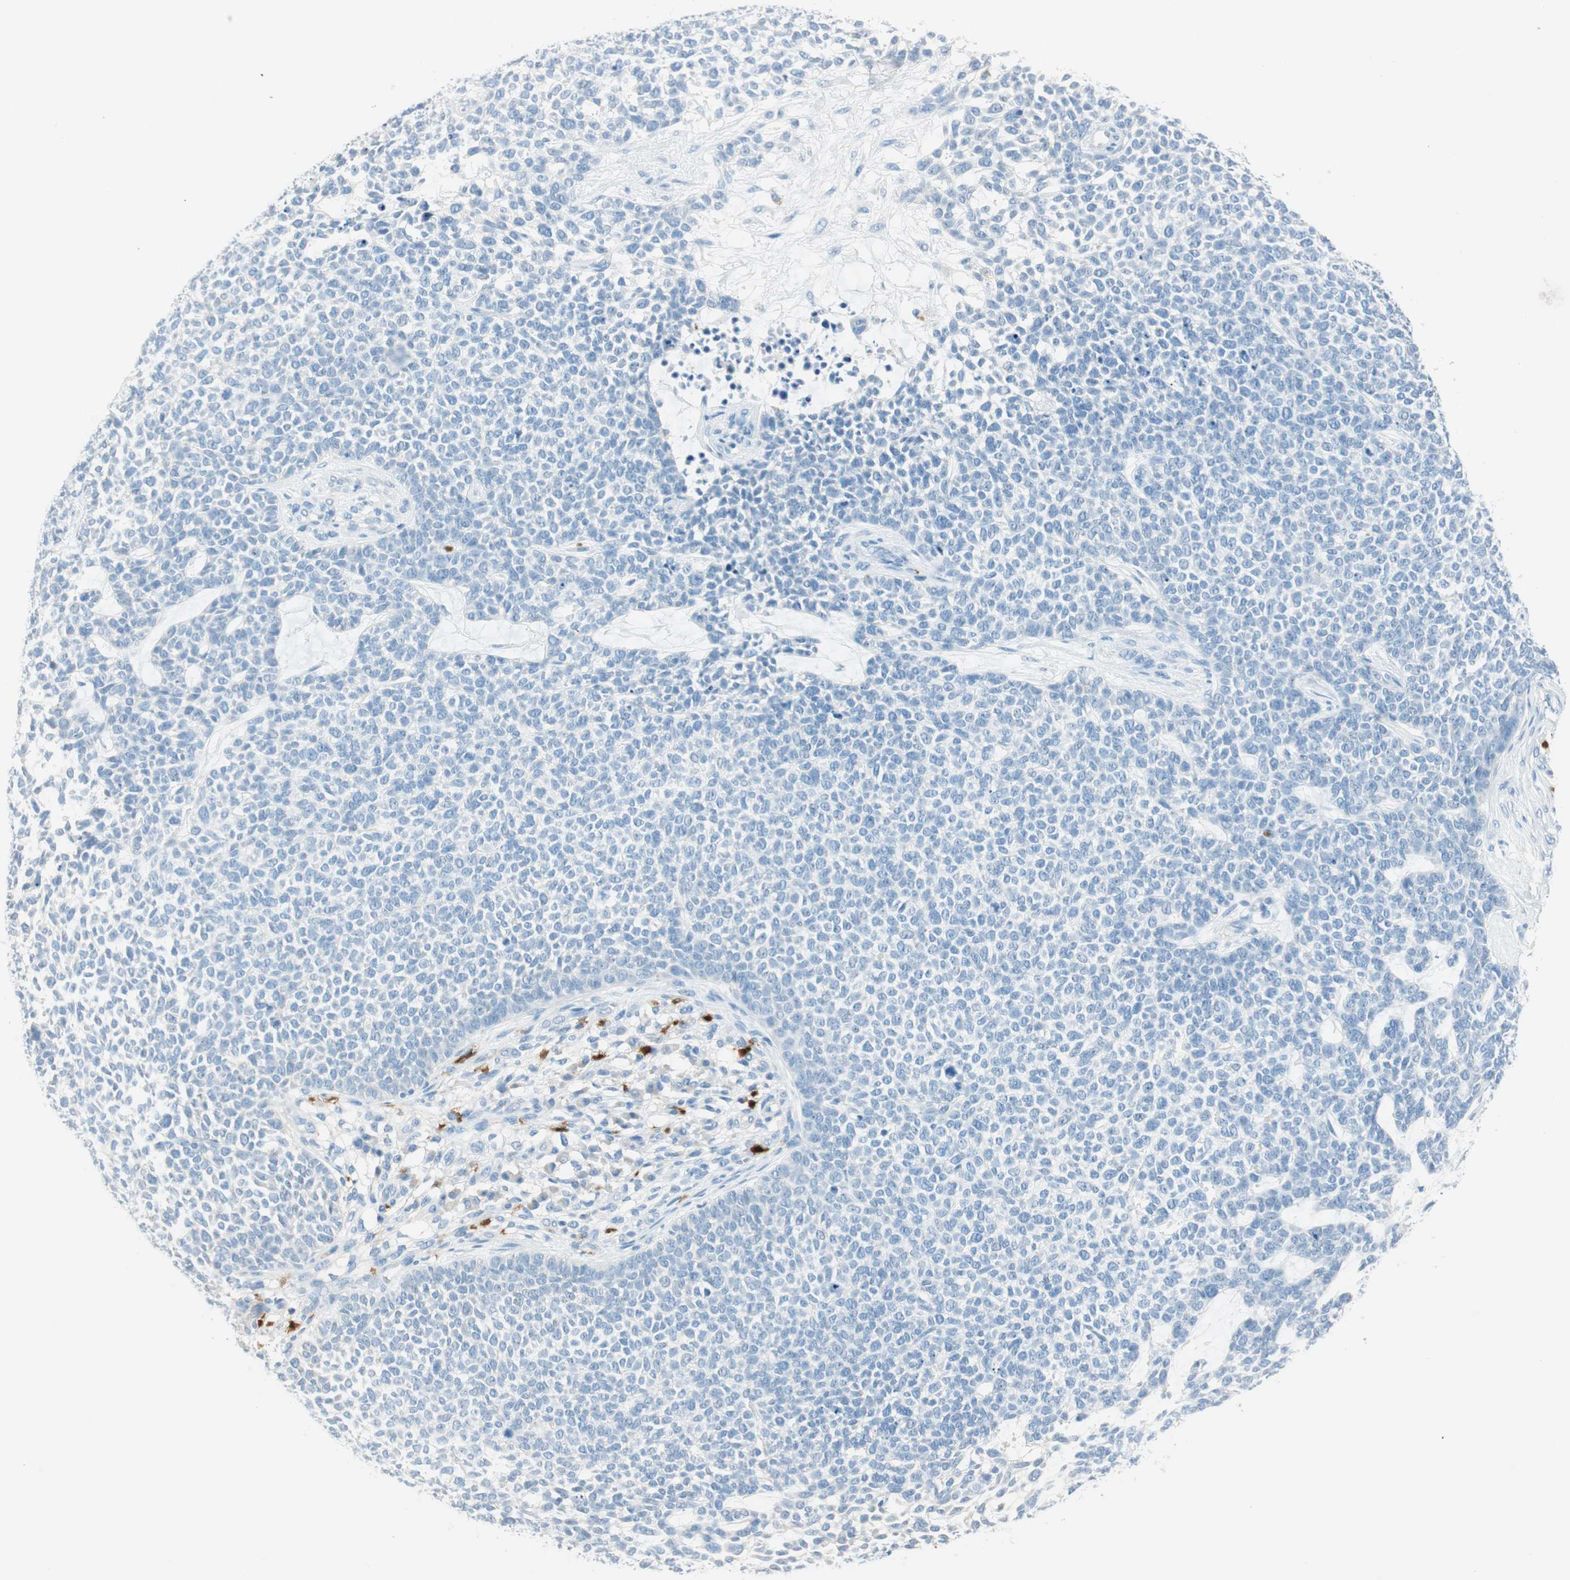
{"staining": {"intensity": "negative", "quantity": "none", "location": "none"}, "tissue": "skin cancer", "cell_type": "Tumor cells", "image_type": "cancer", "snomed": [{"axis": "morphology", "description": "Basal cell carcinoma"}, {"axis": "topography", "description": "Skin"}], "caption": "Immunohistochemical staining of skin cancer reveals no significant staining in tumor cells.", "gene": "HPGD", "patient": {"sex": "female", "age": 84}}